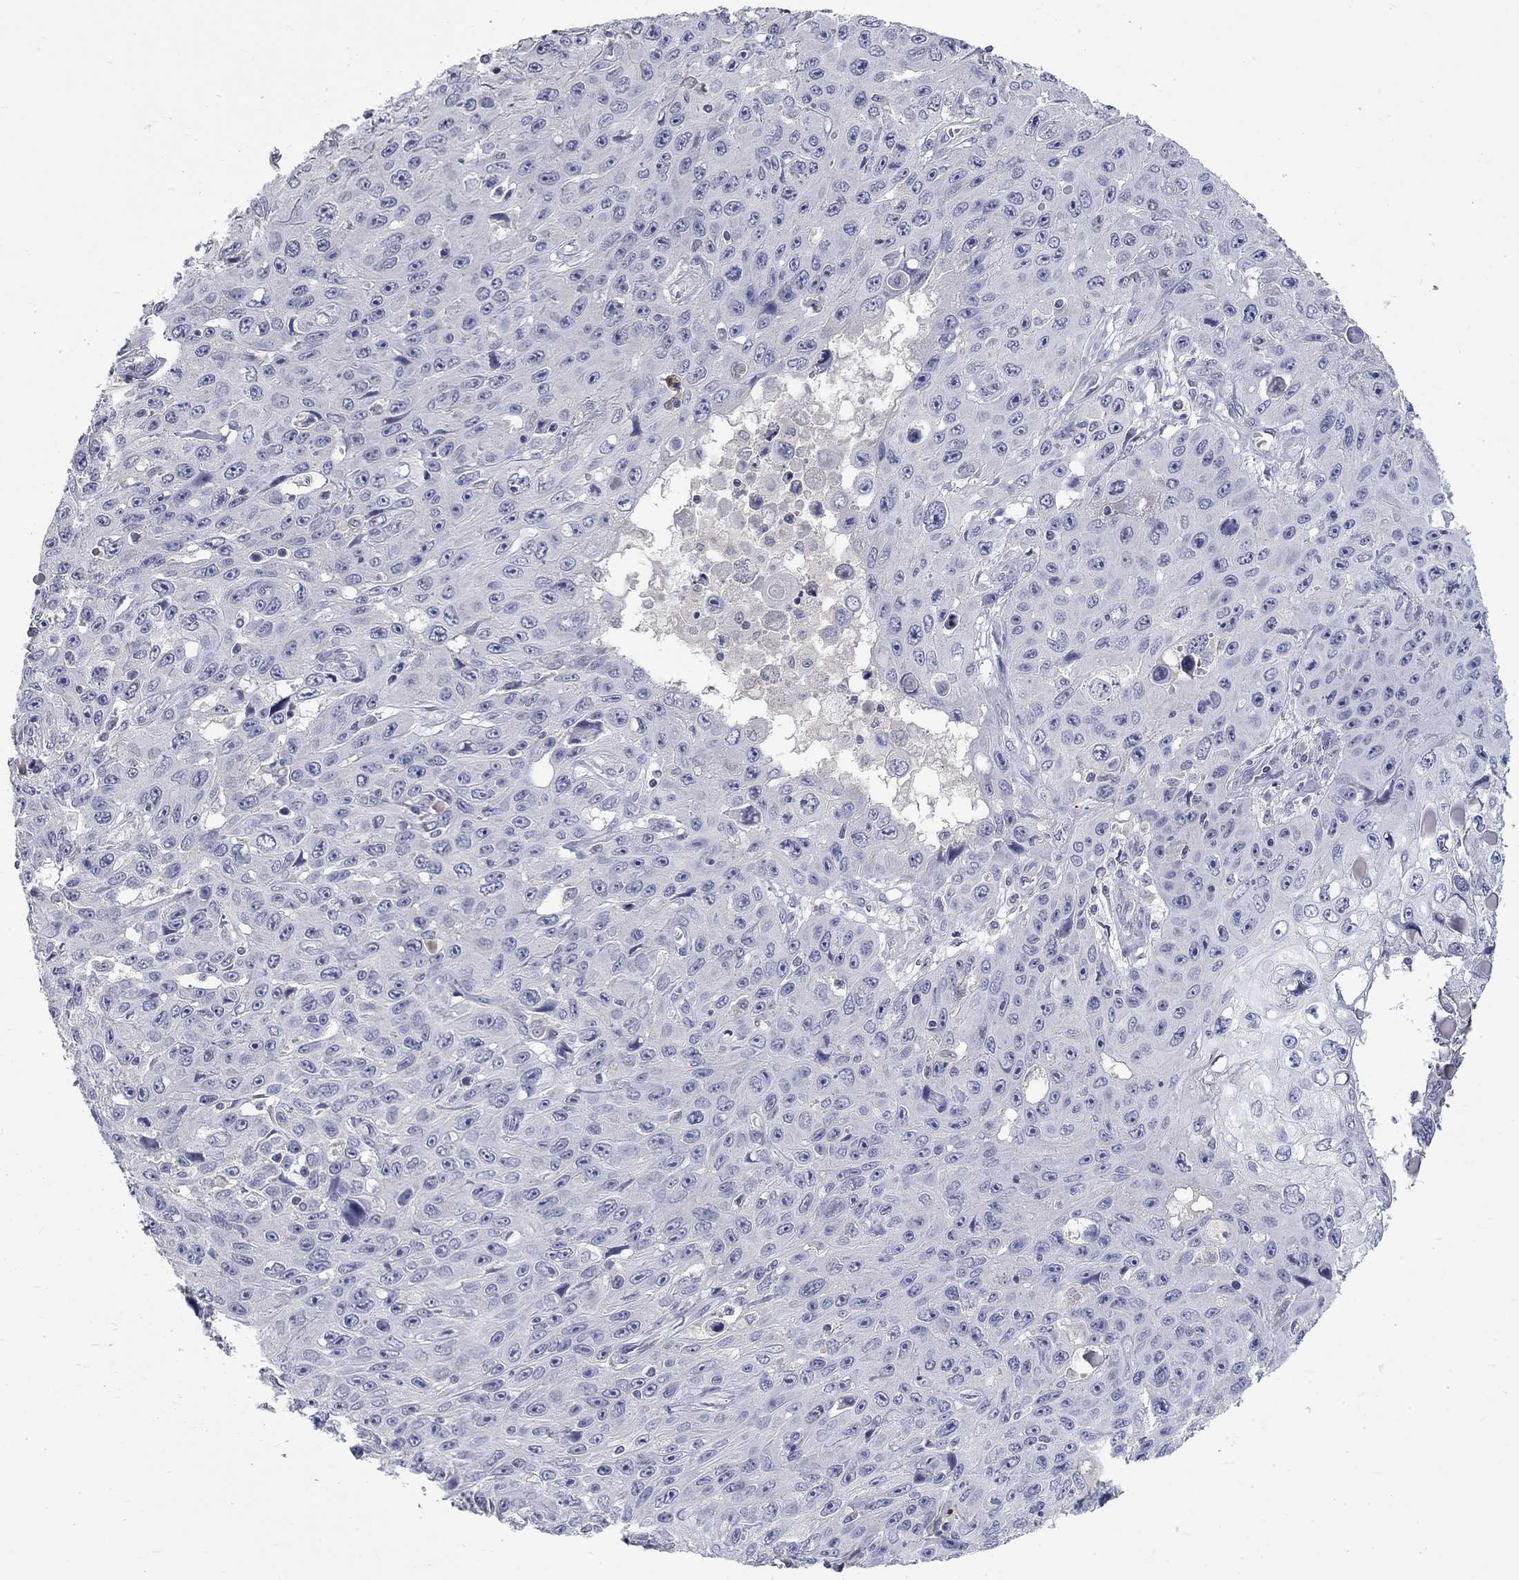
{"staining": {"intensity": "negative", "quantity": "none", "location": "none"}, "tissue": "skin cancer", "cell_type": "Tumor cells", "image_type": "cancer", "snomed": [{"axis": "morphology", "description": "Squamous cell carcinoma, NOS"}, {"axis": "topography", "description": "Skin"}], "caption": "Squamous cell carcinoma (skin) was stained to show a protein in brown. There is no significant staining in tumor cells.", "gene": "PTH1R", "patient": {"sex": "male", "age": 82}}